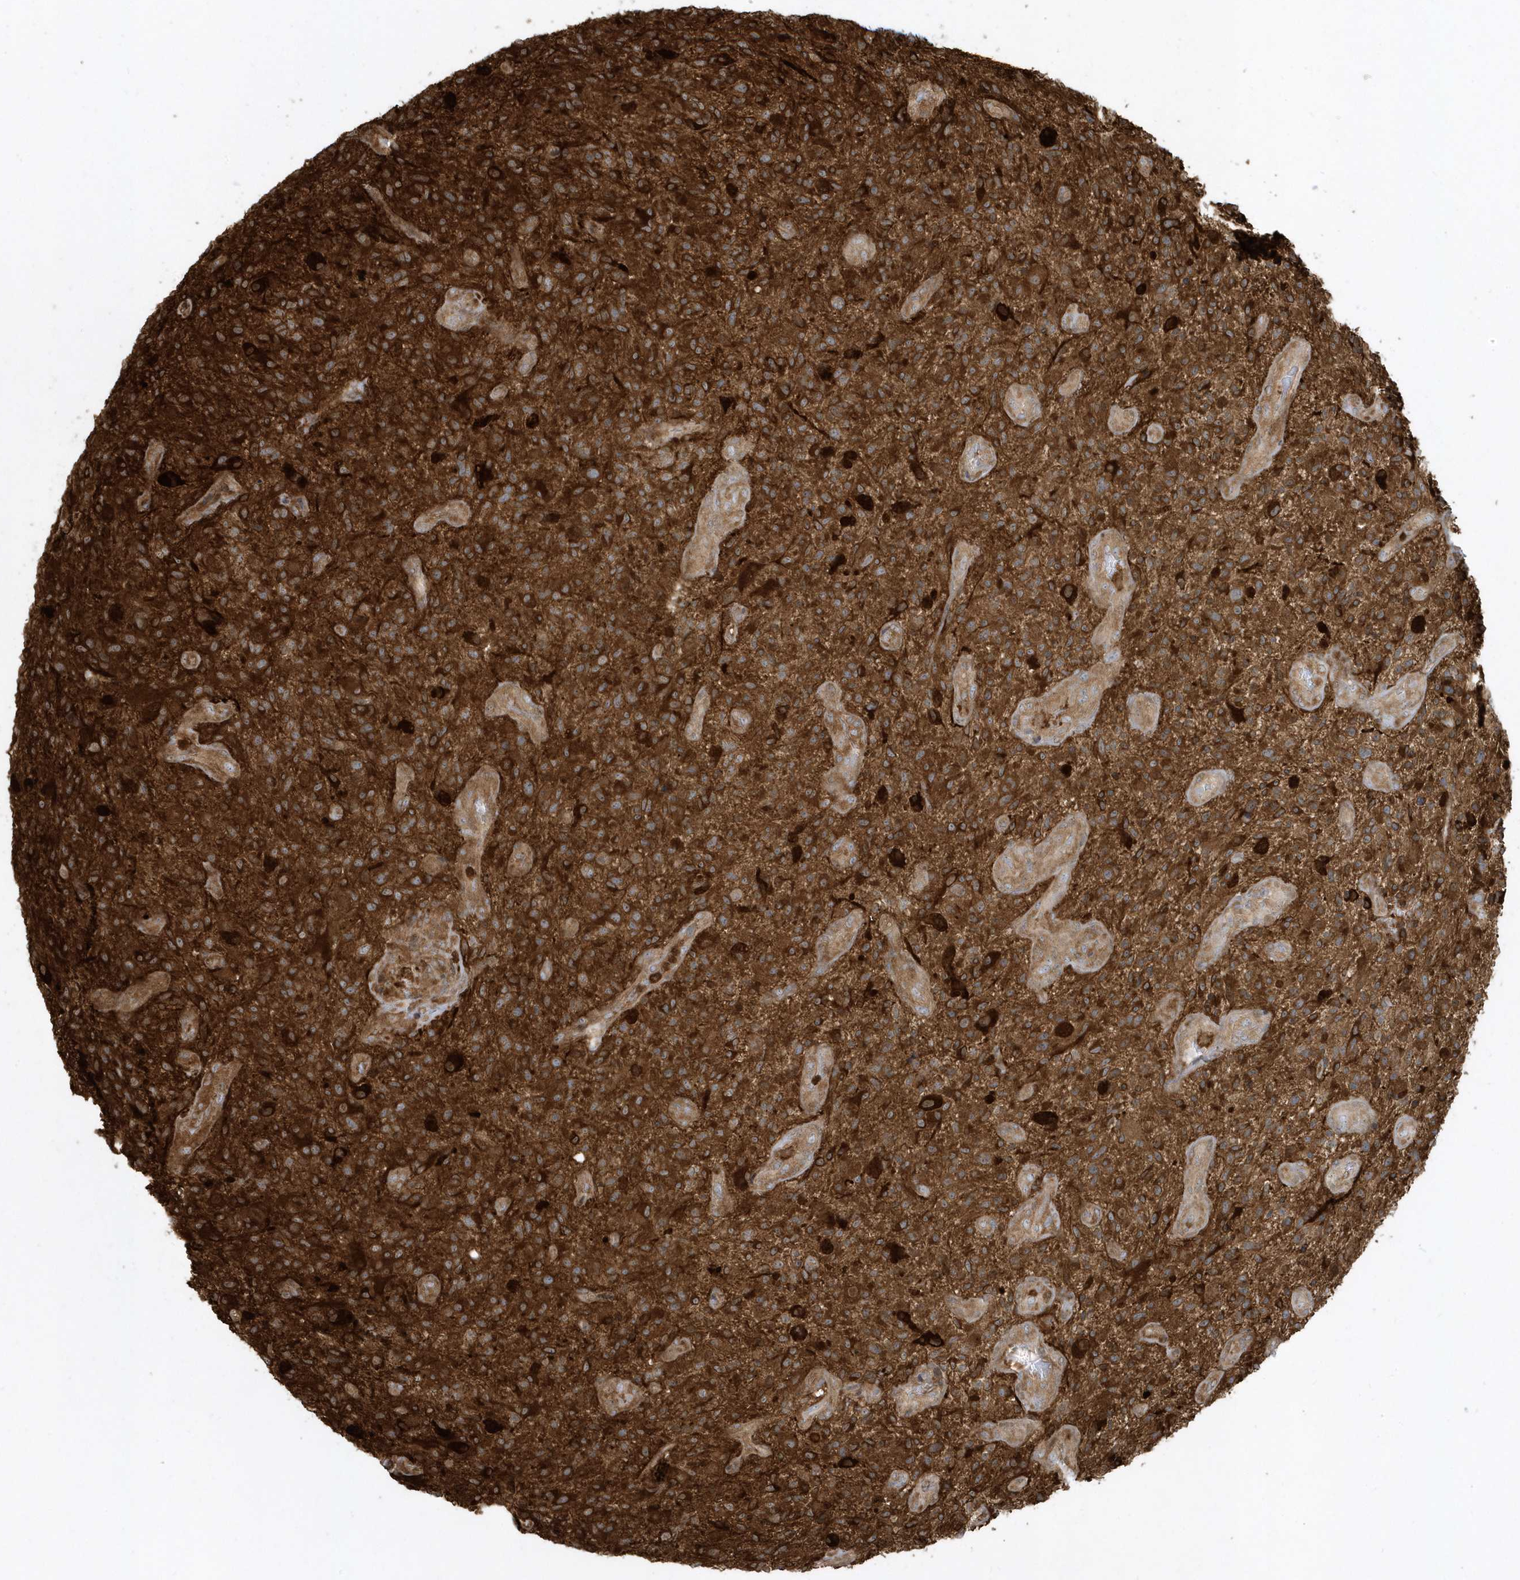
{"staining": {"intensity": "moderate", "quantity": "25%-75%", "location": "cytoplasmic/membranous"}, "tissue": "glioma", "cell_type": "Tumor cells", "image_type": "cancer", "snomed": [{"axis": "morphology", "description": "Glioma, malignant, High grade"}, {"axis": "topography", "description": "Brain"}], "caption": "This is a micrograph of immunohistochemistry (IHC) staining of malignant glioma (high-grade), which shows moderate positivity in the cytoplasmic/membranous of tumor cells.", "gene": "CLCN6", "patient": {"sex": "male", "age": 47}}